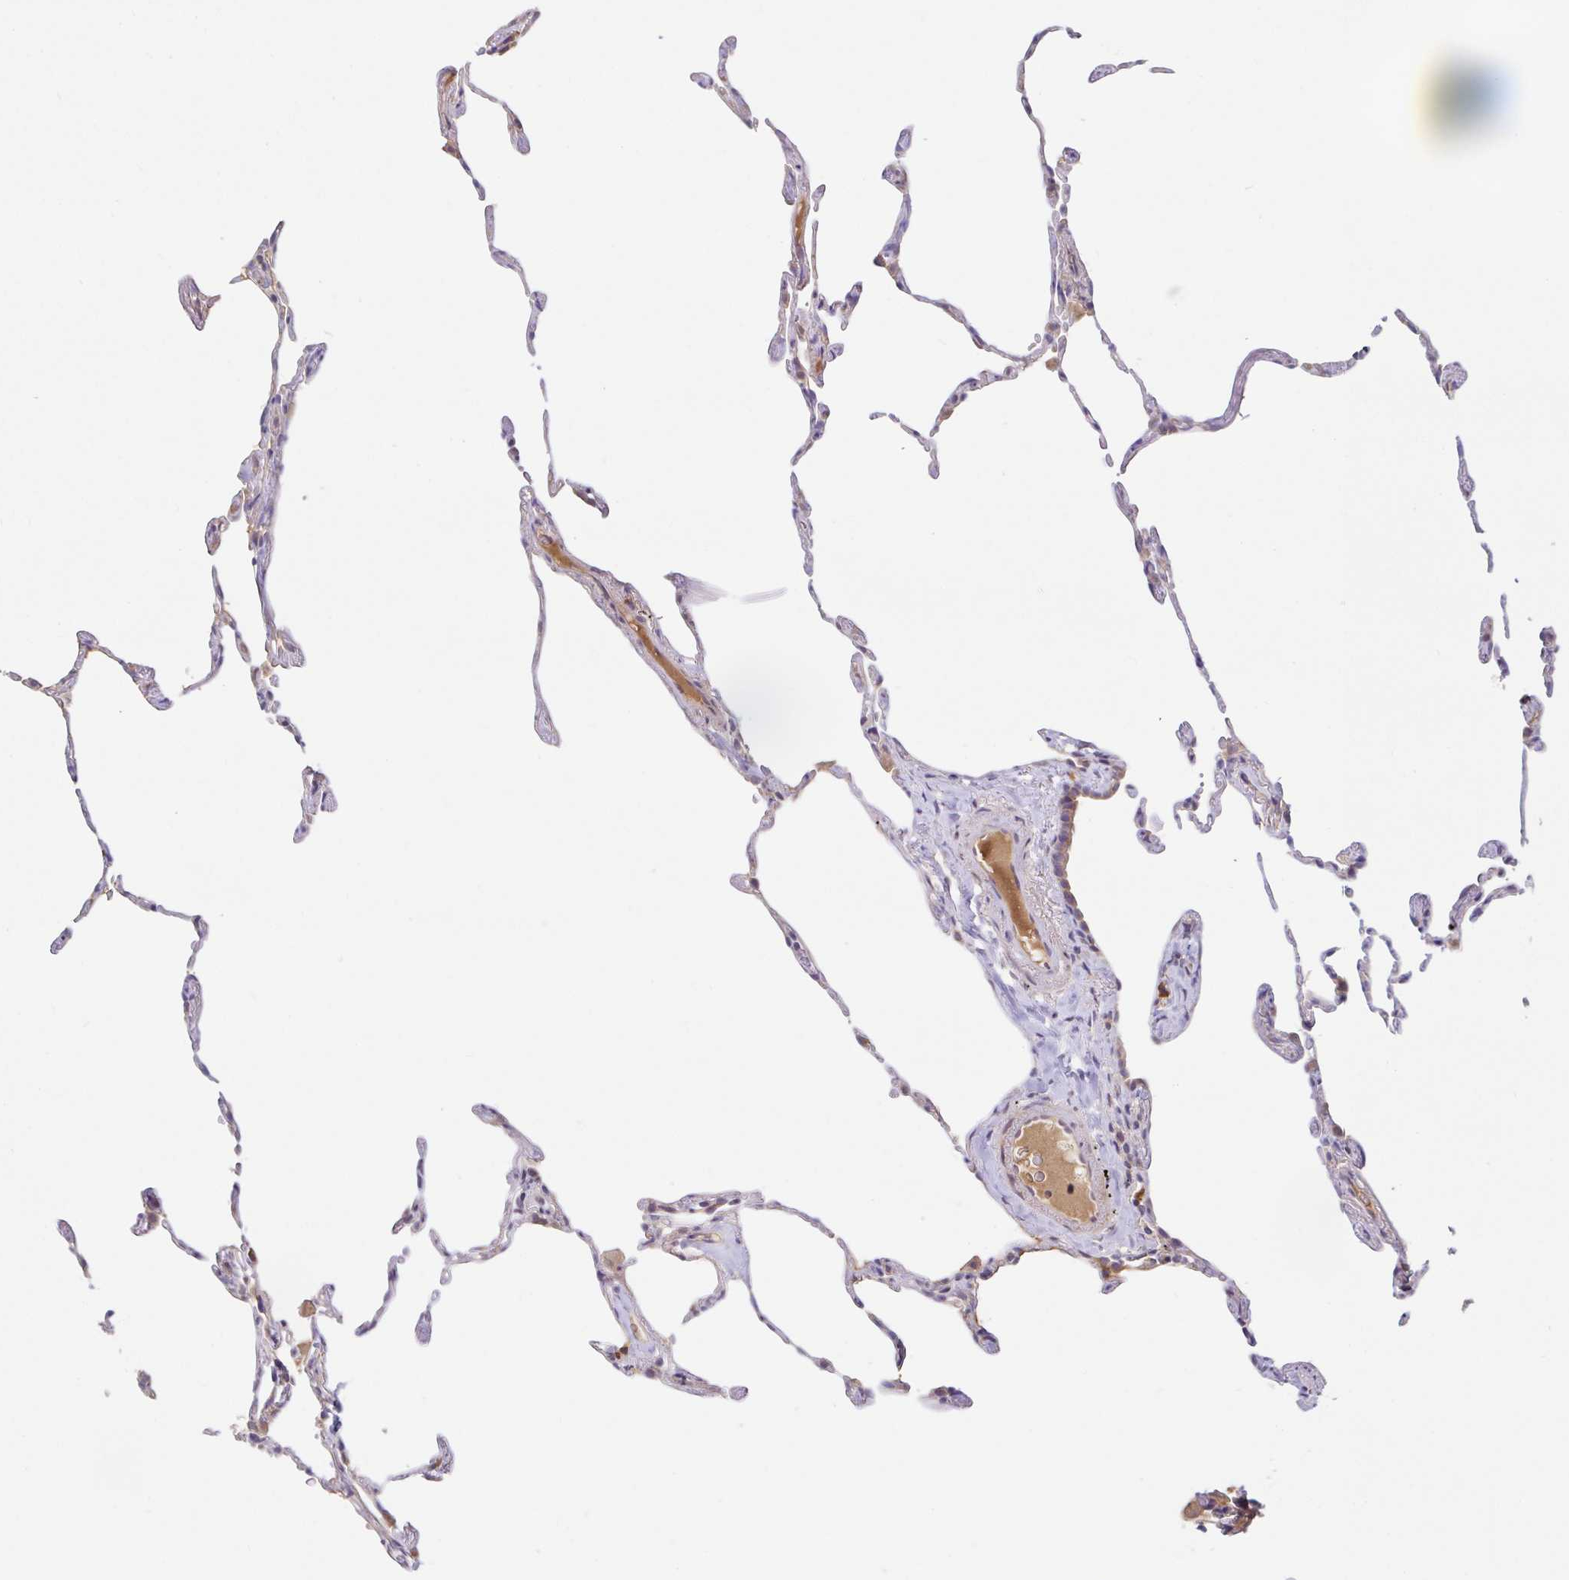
{"staining": {"intensity": "moderate", "quantity": "<25%", "location": "cytoplasmic/membranous"}, "tissue": "lung", "cell_type": "Alveolar cells", "image_type": "normal", "snomed": [{"axis": "morphology", "description": "Normal tissue, NOS"}, {"axis": "topography", "description": "Lung"}], "caption": "Moderate cytoplasmic/membranous protein staining is appreciated in approximately <25% of alveolar cells in lung.", "gene": "LARP1", "patient": {"sex": "female", "age": 57}}